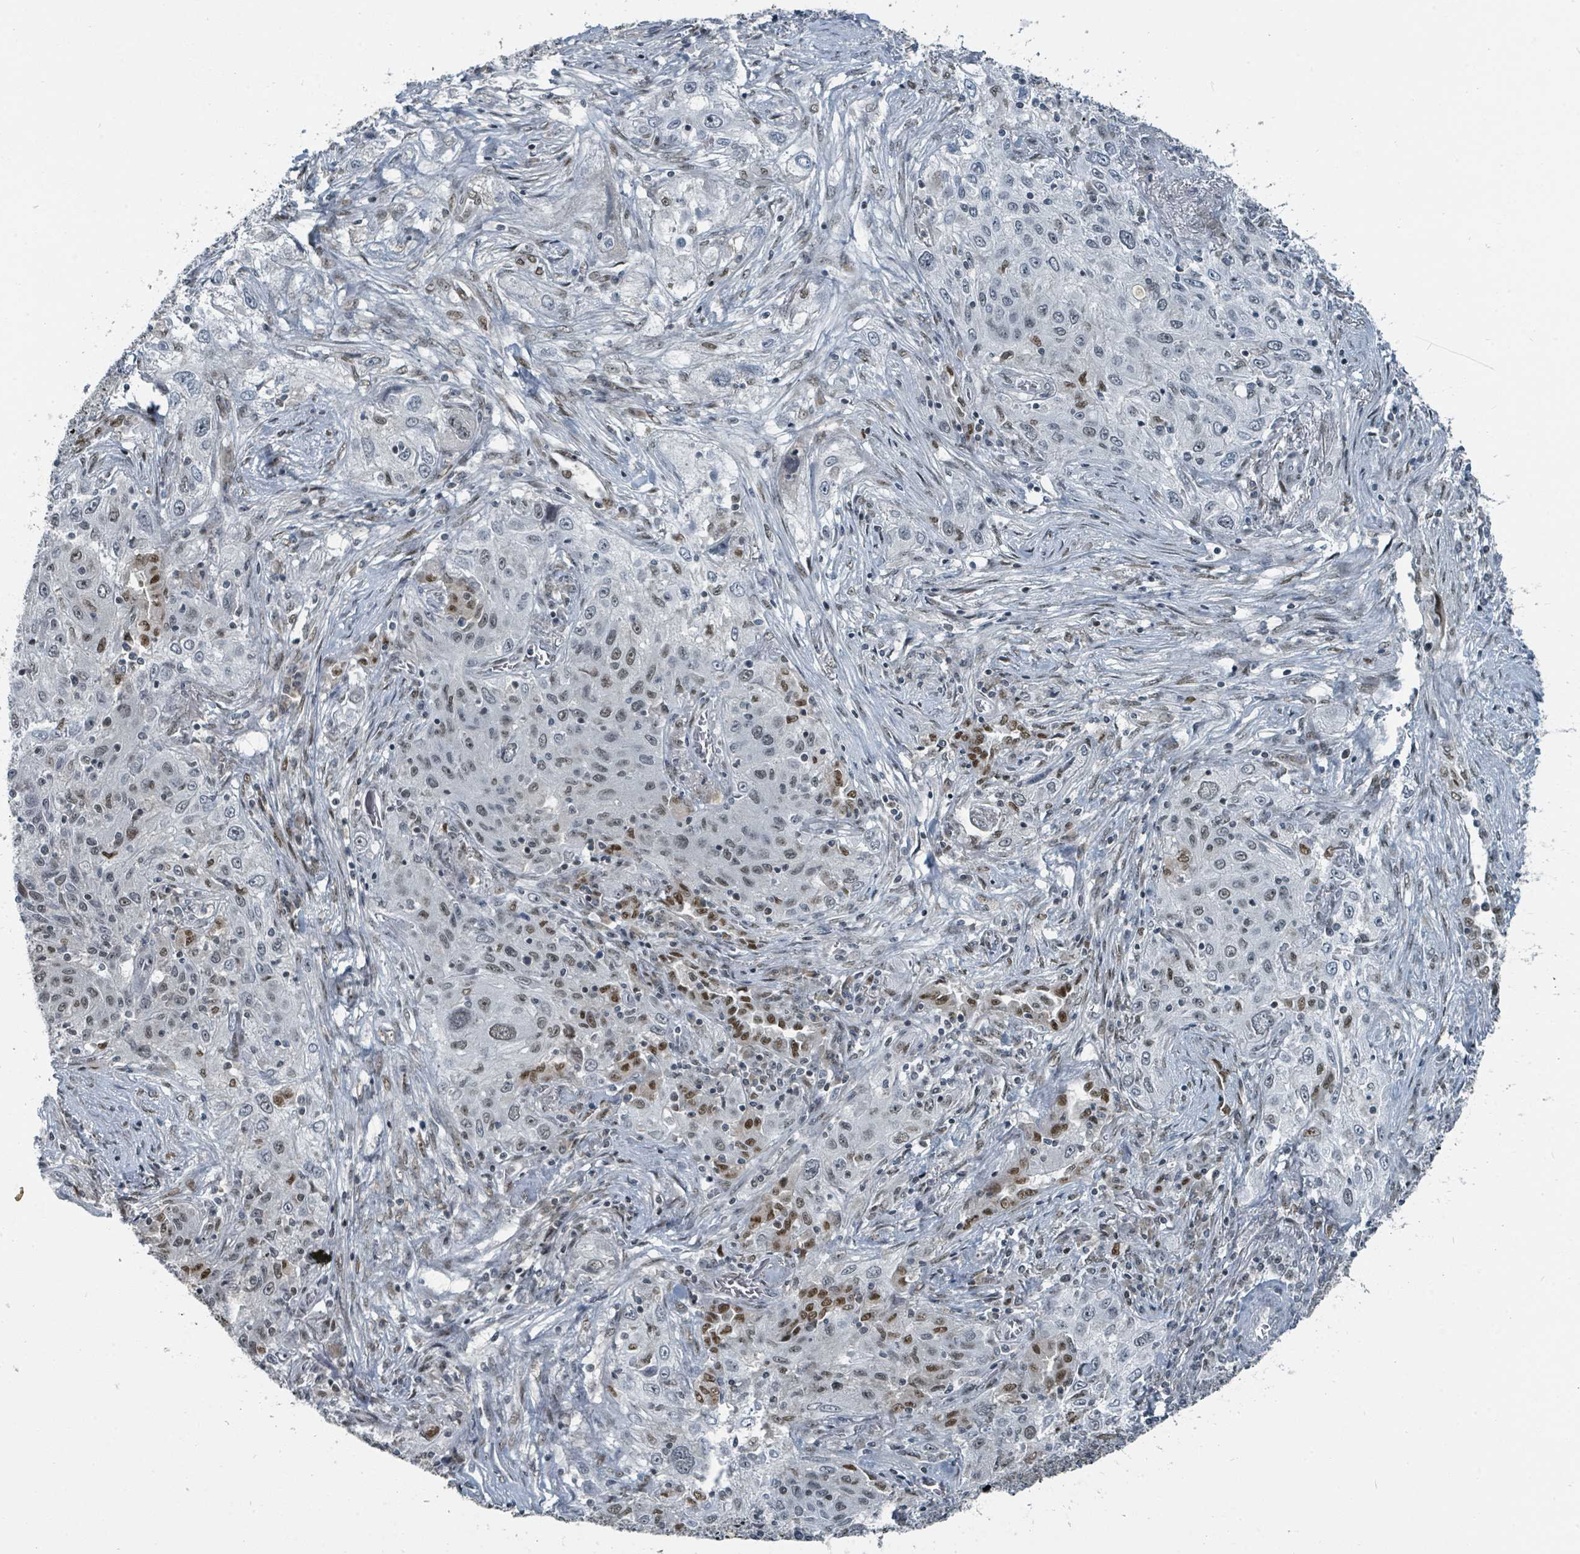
{"staining": {"intensity": "moderate", "quantity": "<25%", "location": "nuclear"}, "tissue": "lung cancer", "cell_type": "Tumor cells", "image_type": "cancer", "snomed": [{"axis": "morphology", "description": "Squamous cell carcinoma, NOS"}, {"axis": "topography", "description": "Lung"}], "caption": "Human squamous cell carcinoma (lung) stained for a protein (brown) reveals moderate nuclear positive positivity in approximately <25% of tumor cells.", "gene": "UCK1", "patient": {"sex": "female", "age": 69}}